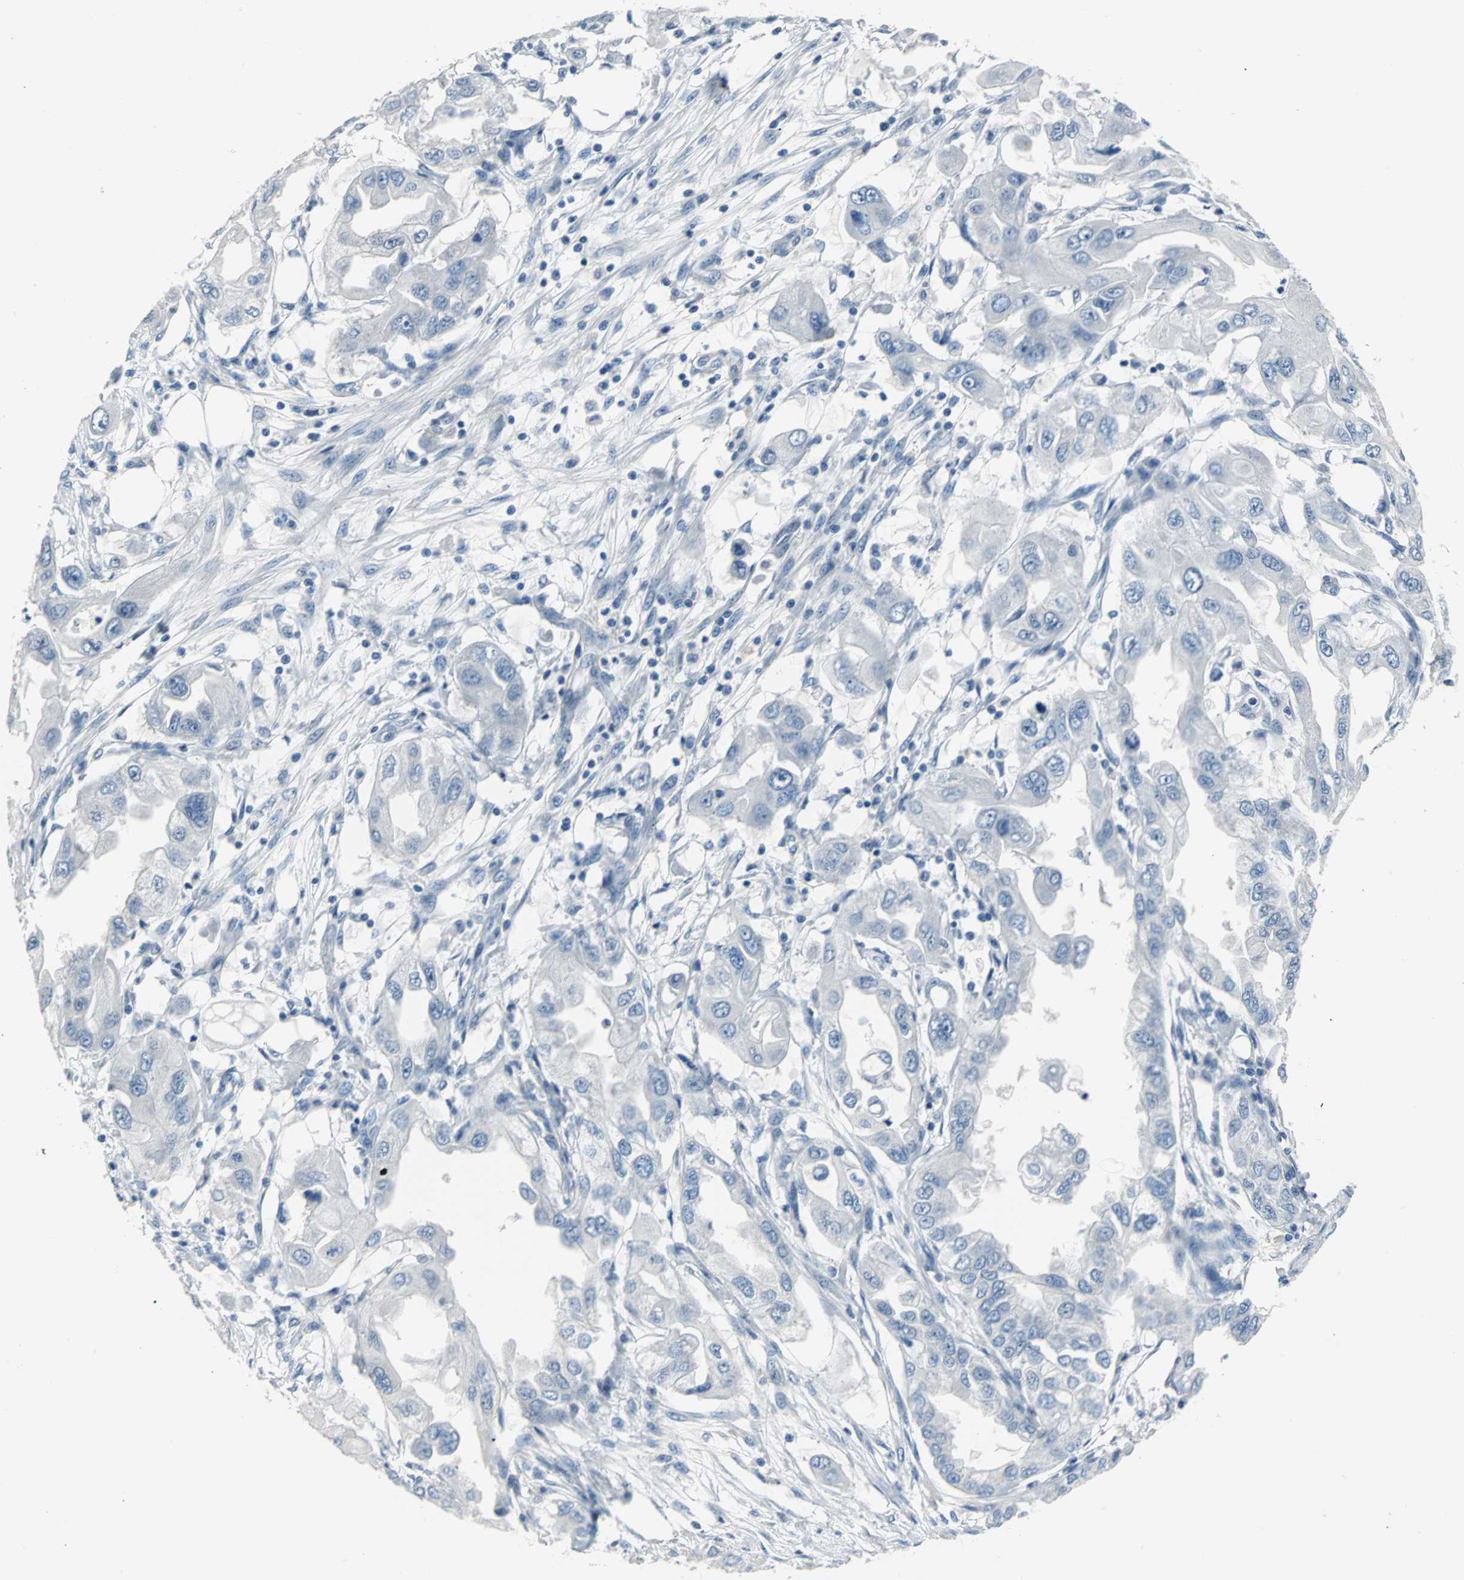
{"staining": {"intensity": "negative", "quantity": "none", "location": "none"}, "tissue": "endometrial cancer", "cell_type": "Tumor cells", "image_type": "cancer", "snomed": [{"axis": "morphology", "description": "Adenocarcinoma, NOS"}, {"axis": "topography", "description": "Endometrium"}], "caption": "Tumor cells show no significant protein staining in endometrial cancer (adenocarcinoma).", "gene": "ZNF415", "patient": {"sex": "female", "age": 67}}